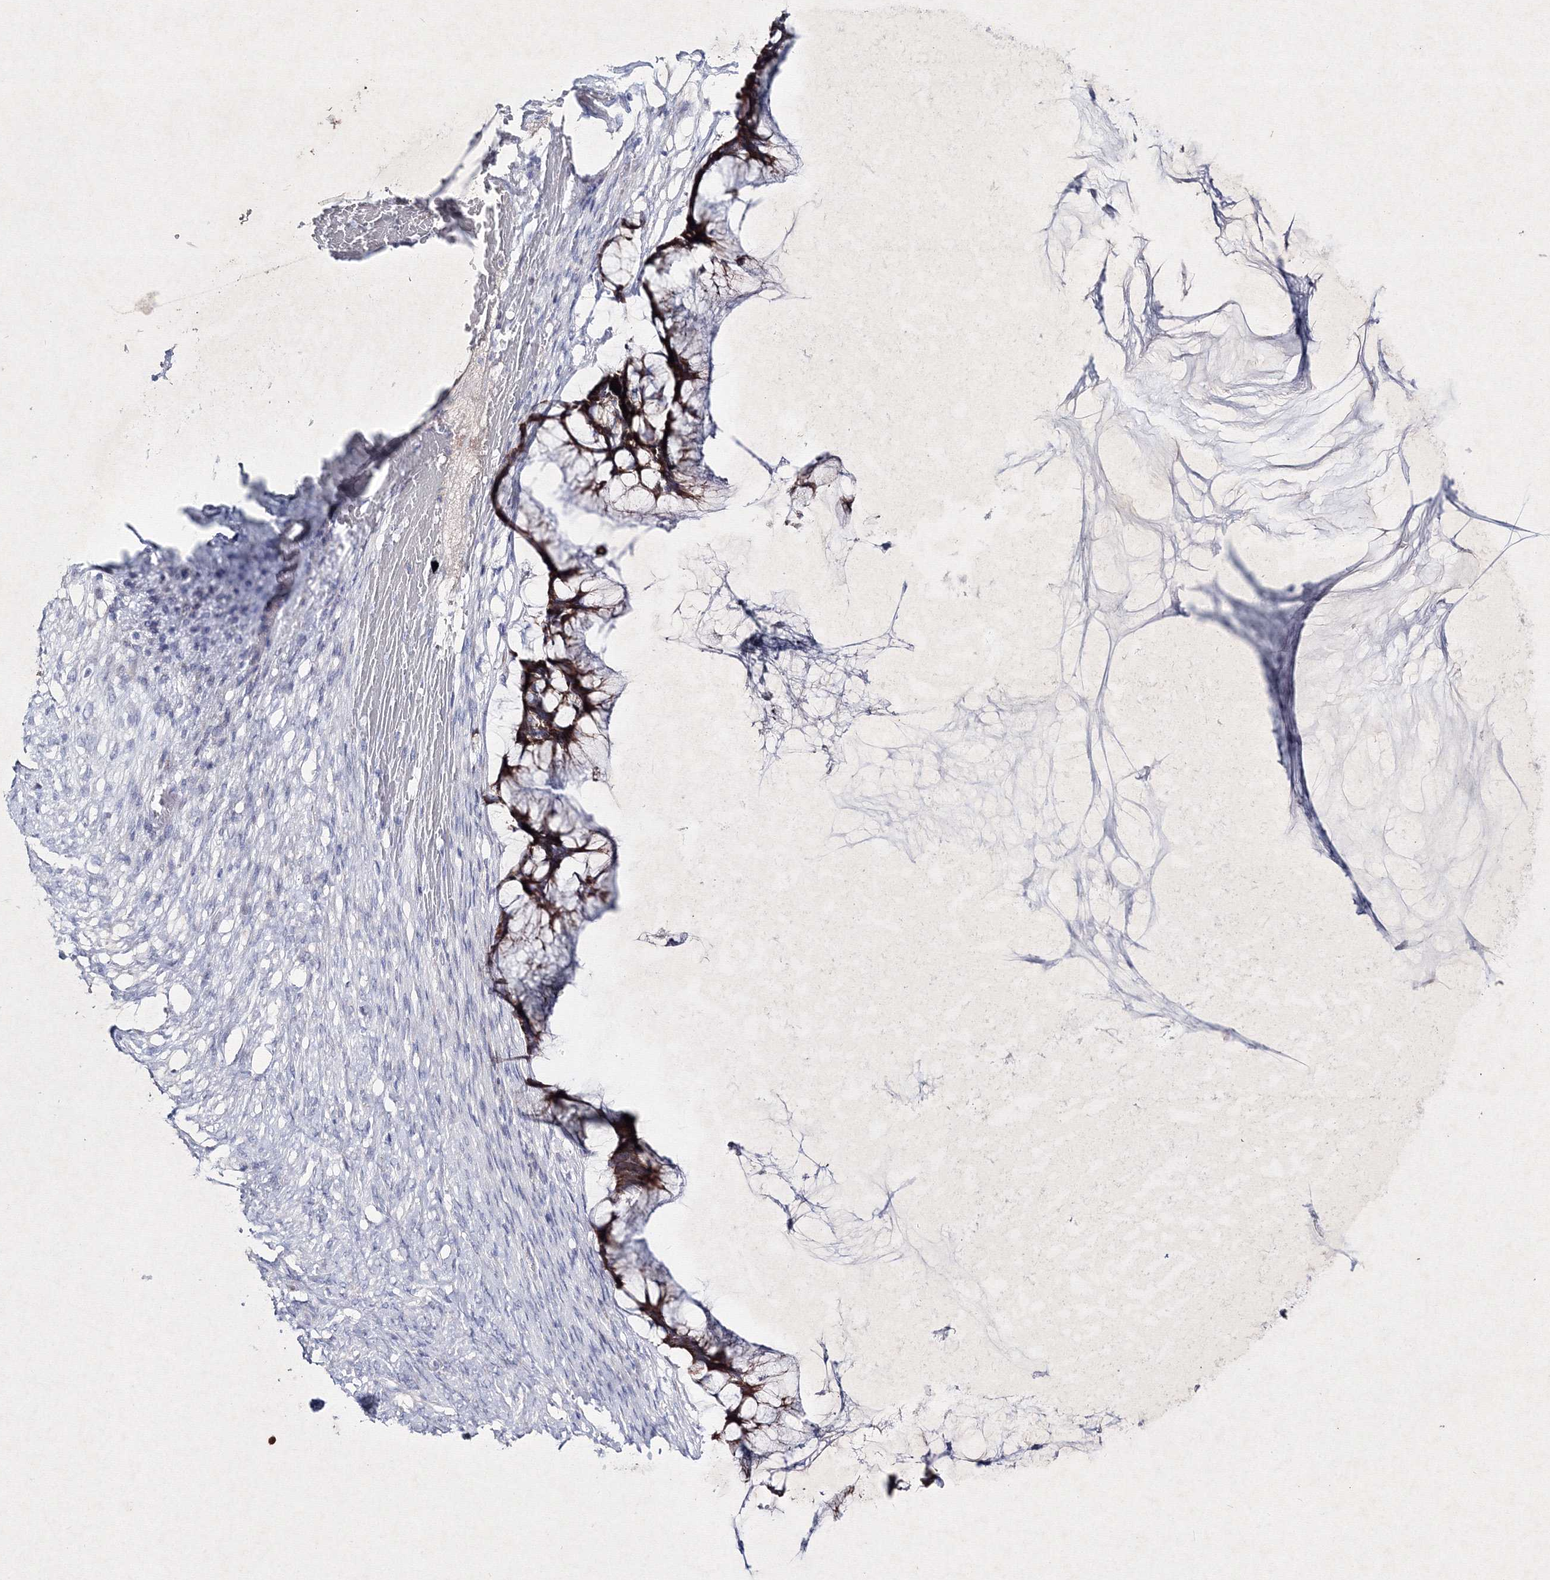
{"staining": {"intensity": "strong", "quantity": ">75%", "location": "cytoplasmic/membranous"}, "tissue": "ovarian cancer", "cell_type": "Tumor cells", "image_type": "cancer", "snomed": [{"axis": "morphology", "description": "Cystadenocarcinoma, mucinous, NOS"}, {"axis": "topography", "description": "Ovary"}], "caption": "Immunohistochemistry (IHC) (DAB (3,3'-diaminobenzidine)) staining of ovarian cancer (mucinous cystadenocarcinoma) exhibits strong cytoplasmic/membranous protein staining in about >75% of tumor cells.", "gene": "SMIM29", "patient": {"sex": "female", "age": 42}}